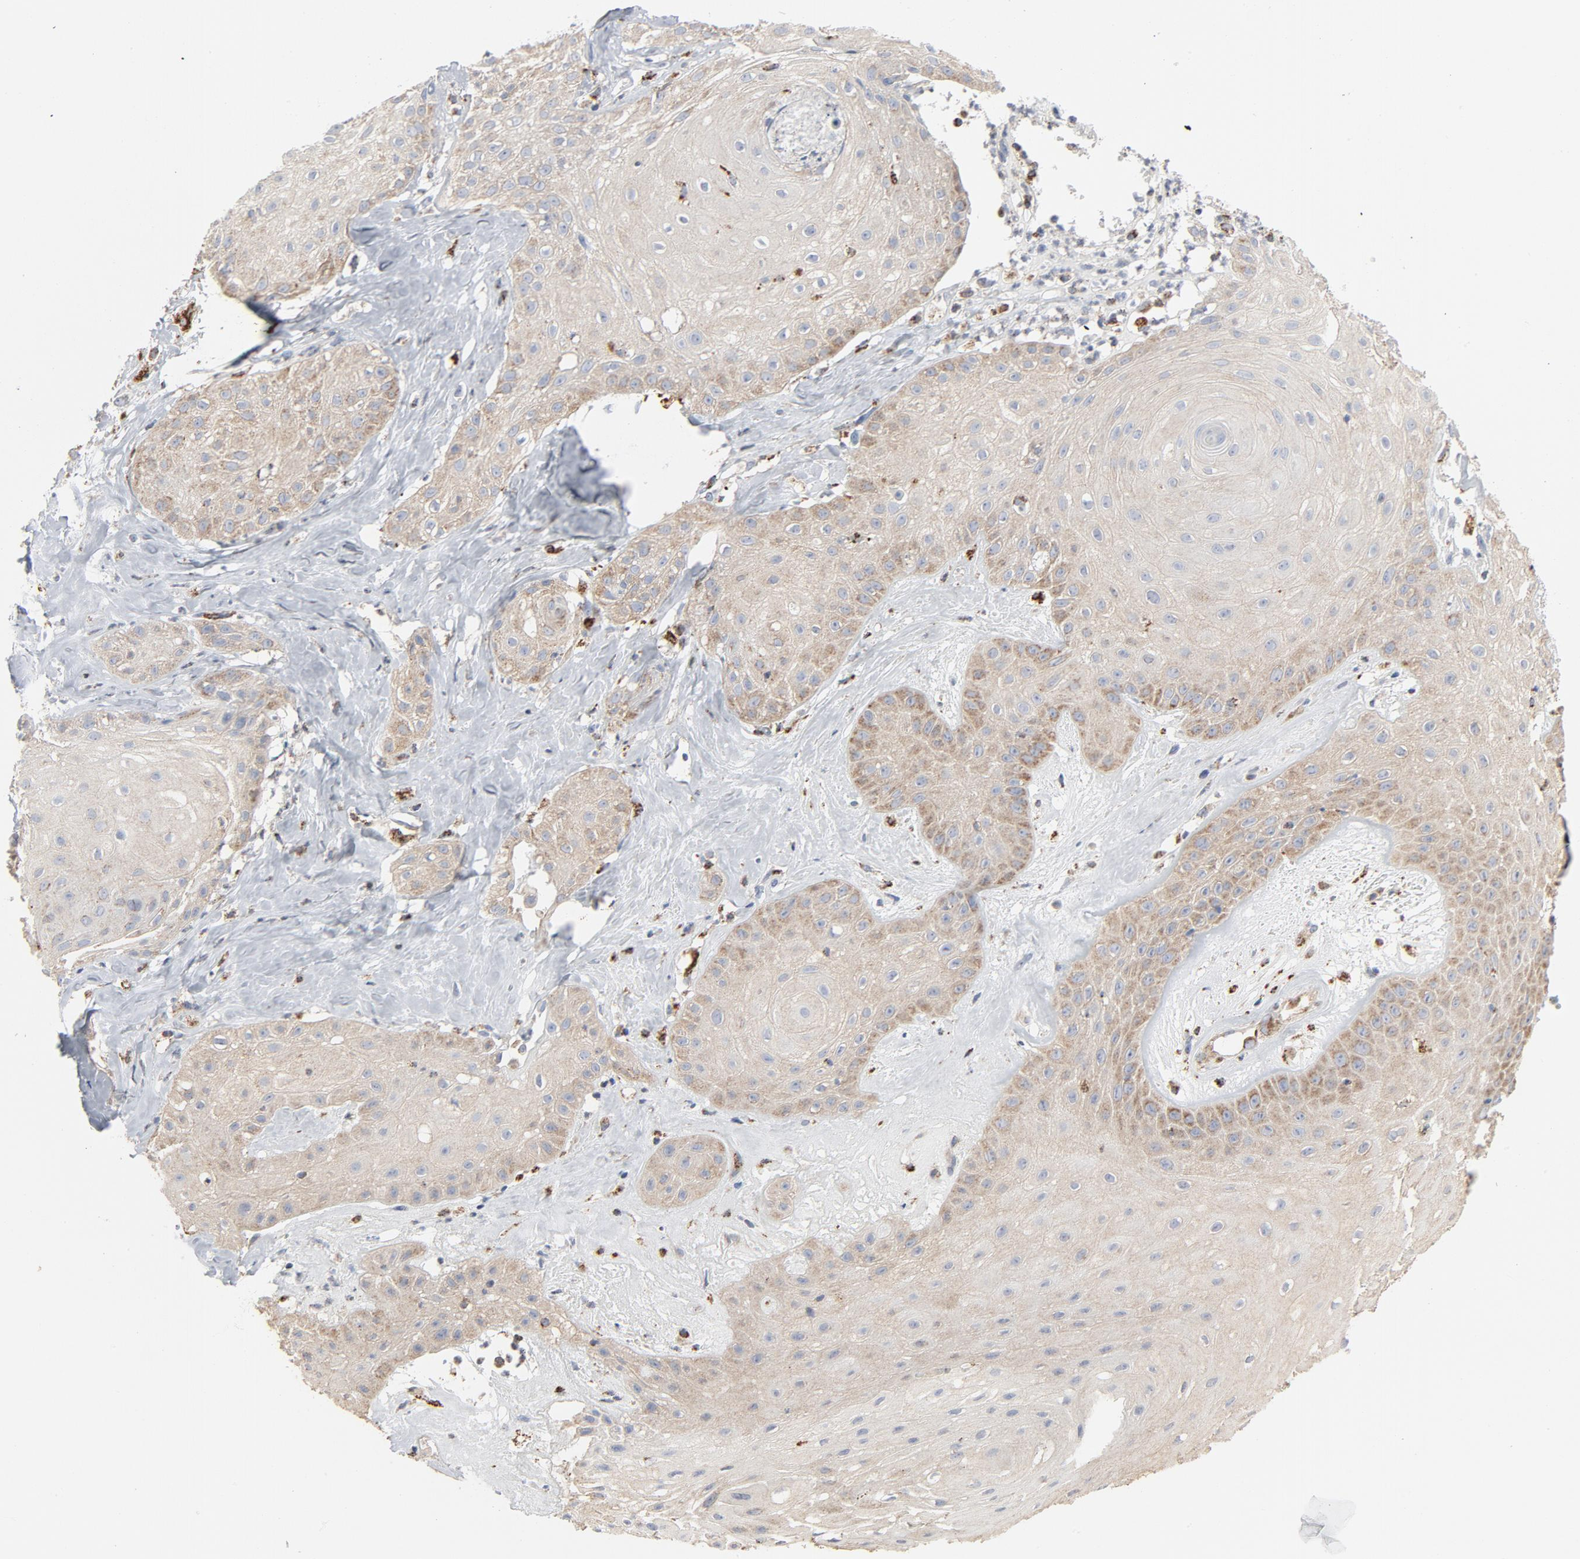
{"staining": {"intensity": "weak", "quantity": ">75%", "location": "cytoplasmic/membranous"}, "tissue": "skin cancer", "cell_type": "Tumor cells", "image_type": "cancer", "snomed": [{"axis": "morphology", "description": "Squamous cell carcinoma, NOS"}, {"axis": "topography", "description": "Skin"}], "caption": "A brown stain highlights weak cytoplasmic/membranous positivity of a protein in skin squamous cell carcinoma tumor cells.", "gene": "SETD3", "patient": {"sex": "male", "age": 65}}